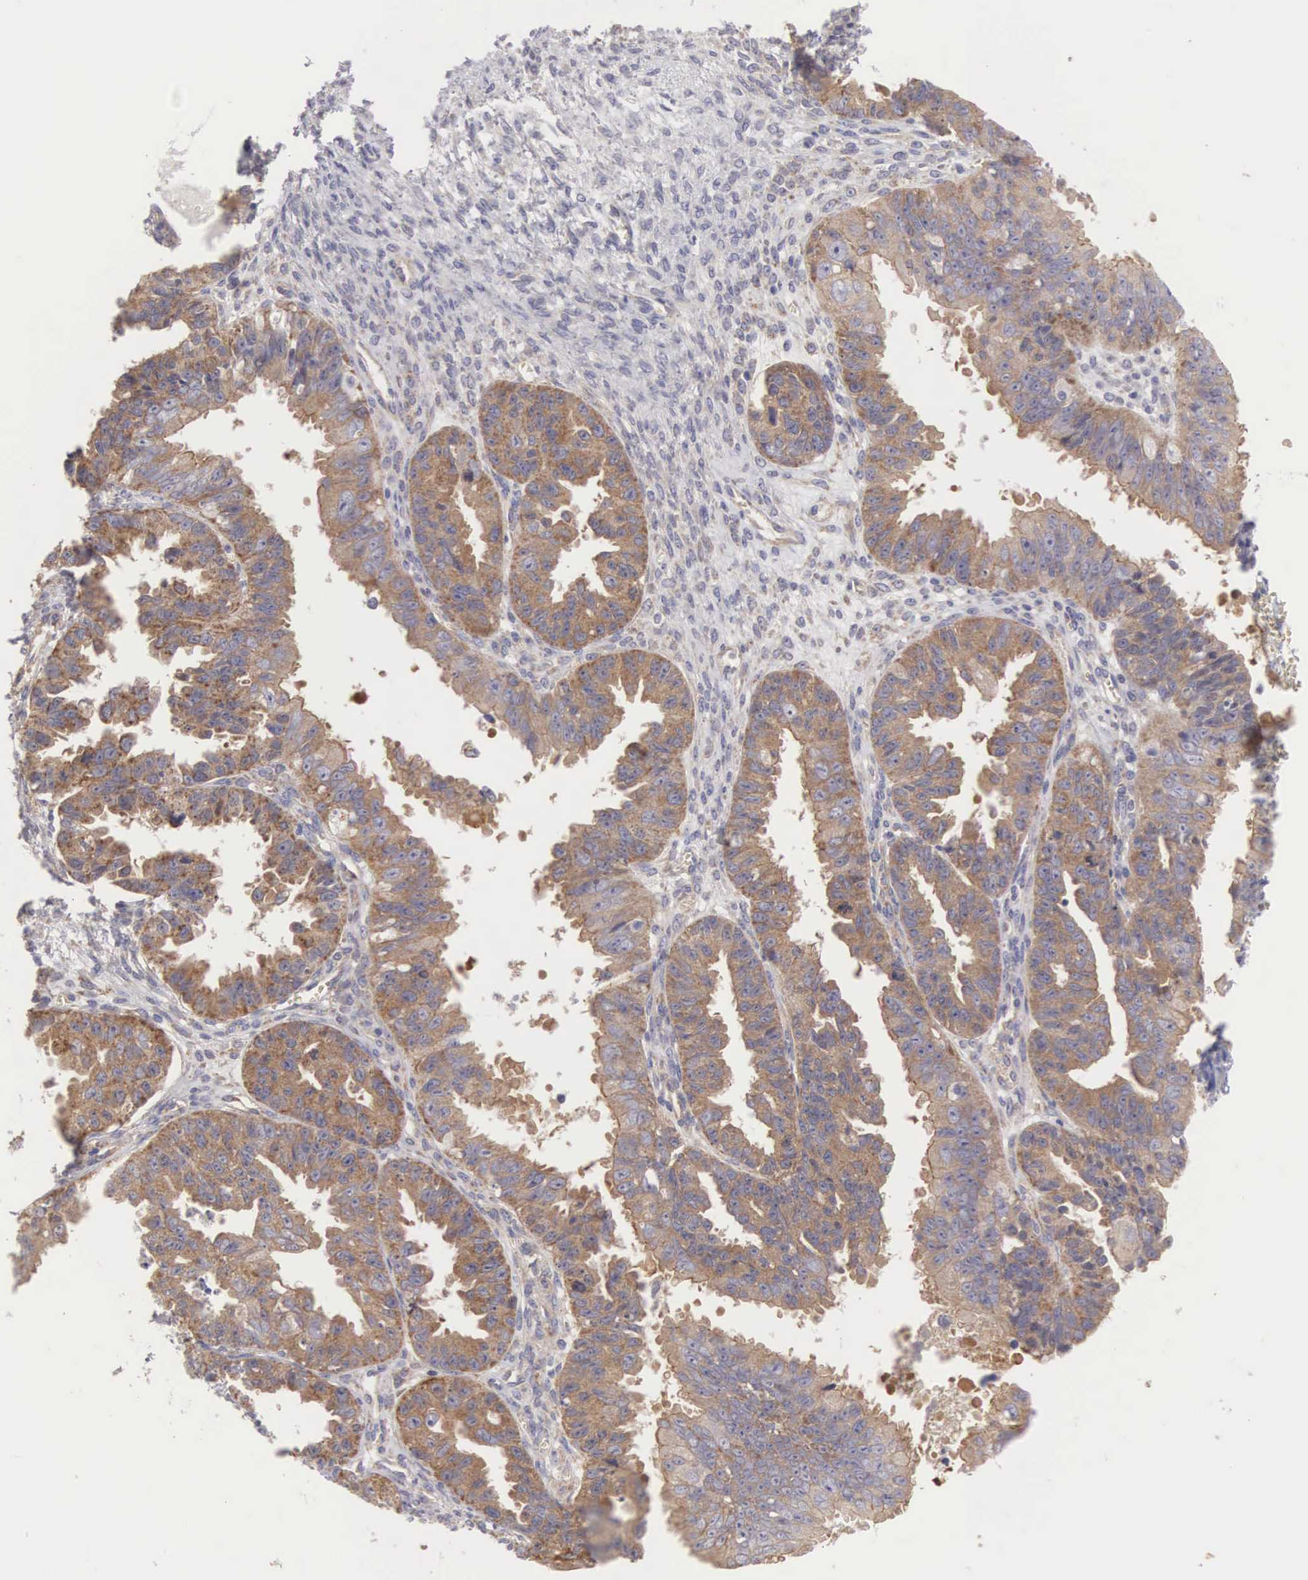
{"staining": {"intensity": "moderate", "quantity": ">75%", "location": "cytoplasmic/membranous"}, "tissue": "ovarian cancer", "cell_type": "Tumor cells", "image_type": "cancer", "snomed": [{"axis": "morphology", "description": "Carcinoma, endometroid"}, {"axis": "topography", "description": "Ovary"}], "caption": "IHC image of ovarian cancer (endometroid carcinoma) stained for a protein (brown), which reveals medium levels of moderate cytoplasmic/membranous positivity in approximately >75% of tumor cells.", "gene": "TXLNG", "patient": {"sex": "female", "age": 85}}